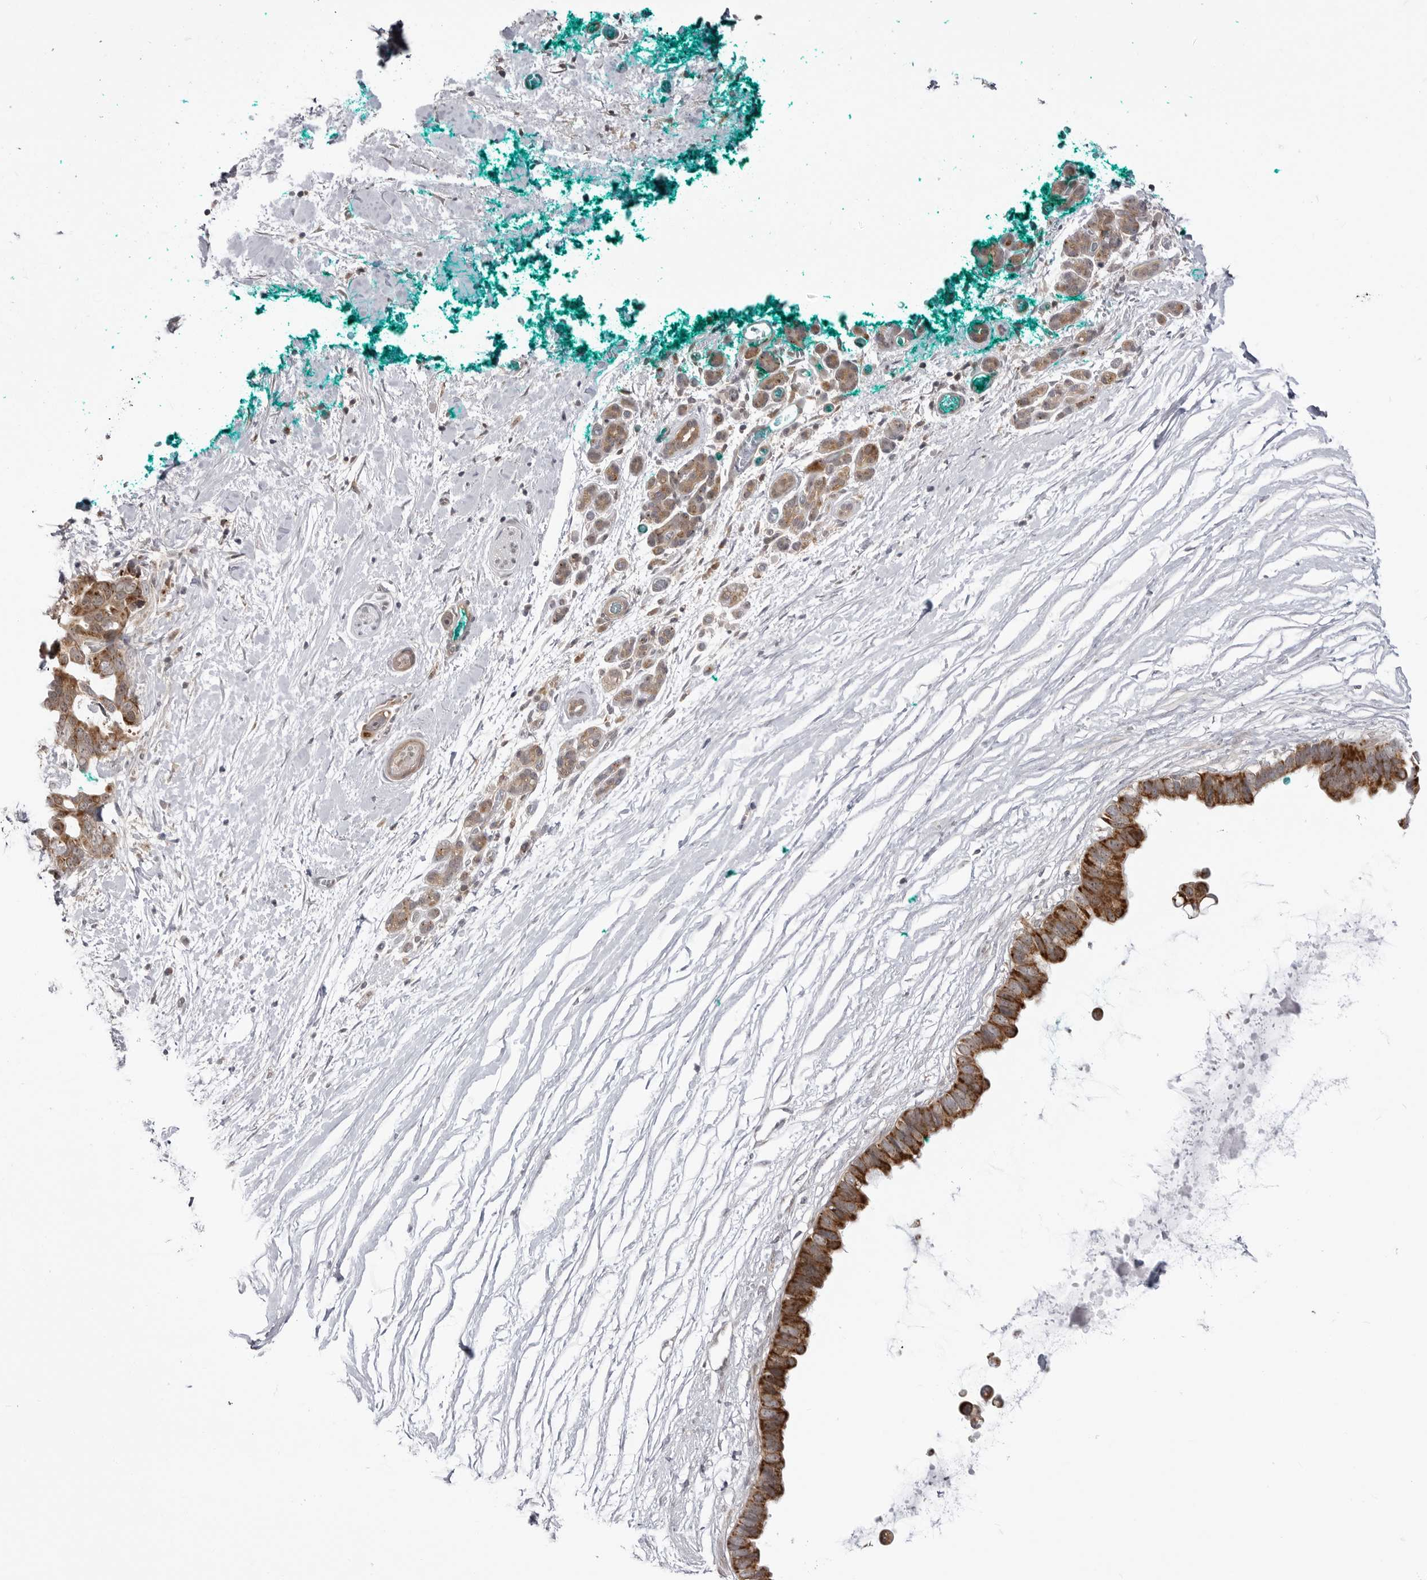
{"staining": {"intensity": "weak", "quantity": ">75%", "location": "cytoplasmic/membranous"}, "tissue": "pancreatic cancer", "cell_type": "Tumor cells", "image_type": "cancer", "snomed": [{"axis": "morphology", "description": "Adenocarcinoma, NOS"}, {"axis": "topography", "description": "Pancreas"}], "caption": "IHC image of neoplastic tissue: human pancreatic adenocarcinoma stained using IHC reveals low levels of weak protein expression localized specifically in the cytoplasmic/membranous of tumor cells, appearing as a cytoplasmic/membranous brown color.", "gene": "CCDC18", "patient": {"sex": "female", "age": 72}}